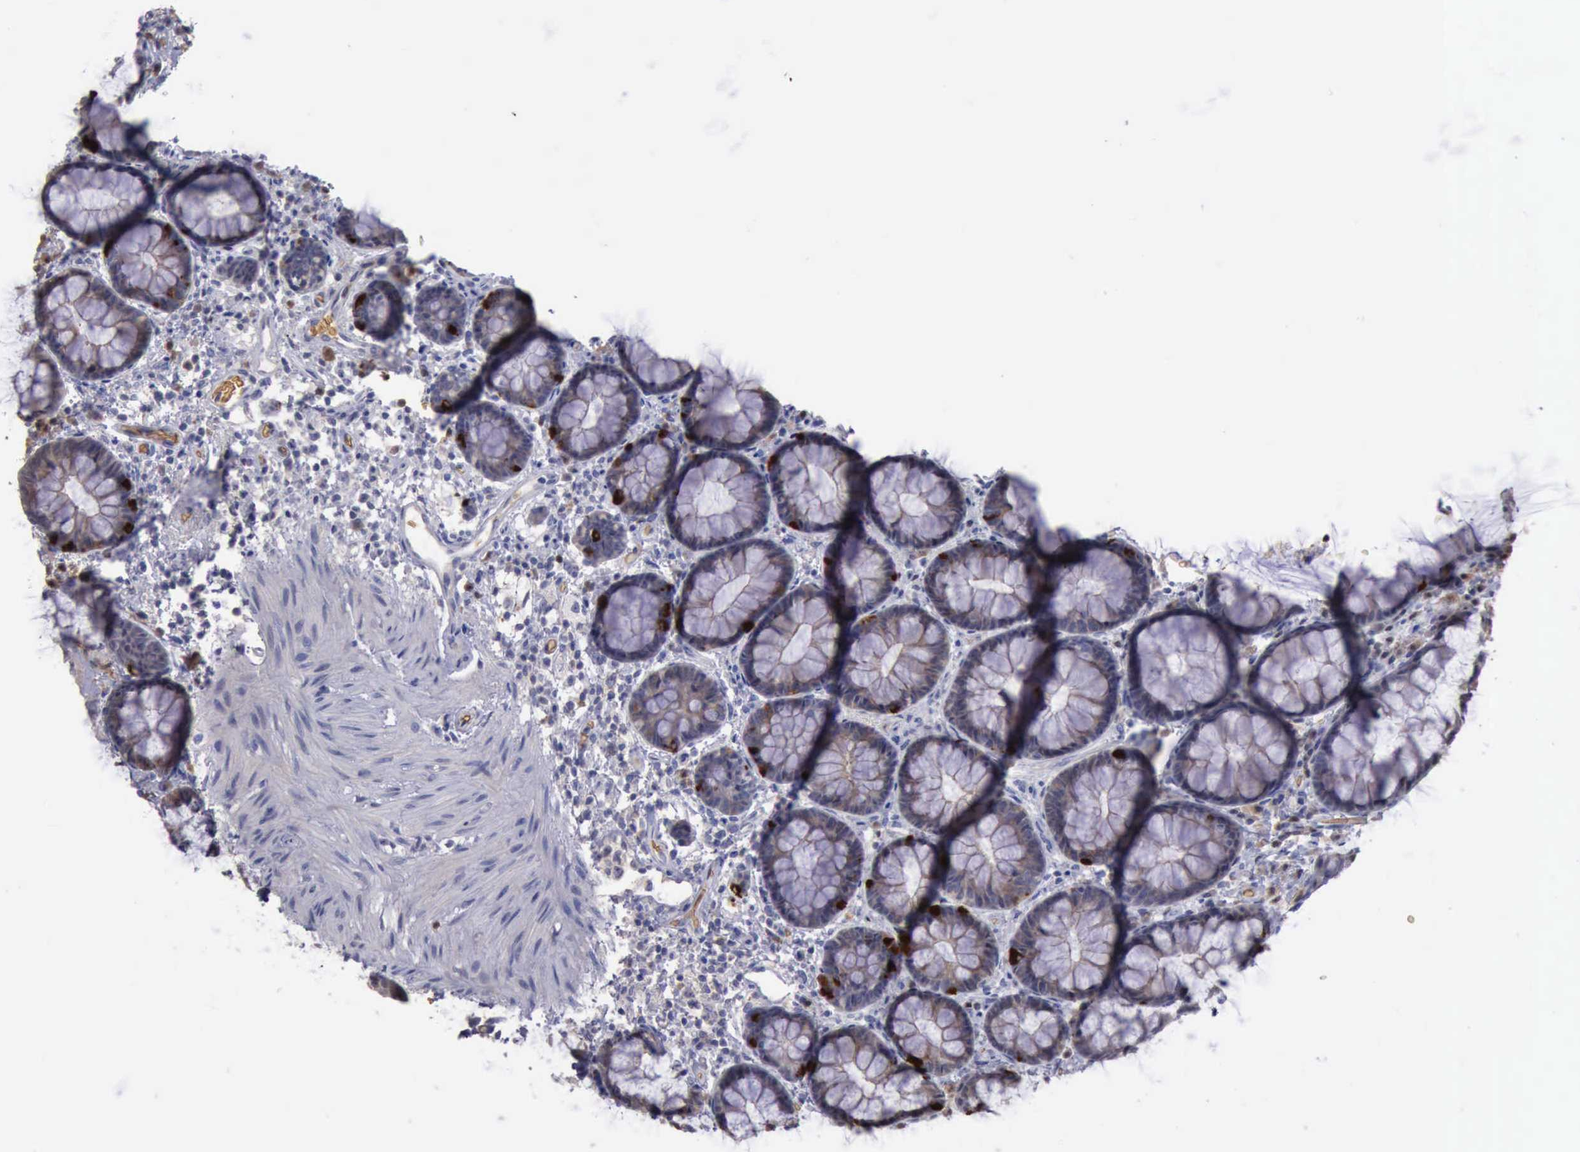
{"staining": {"intensity": "strong", "quantity": "<25%", "location": "cytoplasmic/membranous"}, "tissue": "rectum", "cell_type": "Glandular cells", "image_type": "normal", "snomed": [{"axis": "morphology", "description": "Normal tissue, NOS"}, {"axis": "topography", "description": "Rectum"}], "caption": "Protein staining by IHC displays strong cytoplasmic/membranous staining in about <25% of glandular cells in unremarkable rectum. (brown staining indicates protein expression, while blue staining denotes nuclei).", "gene": "CEP128", "patient": {"sex": "male", "age": 92}}